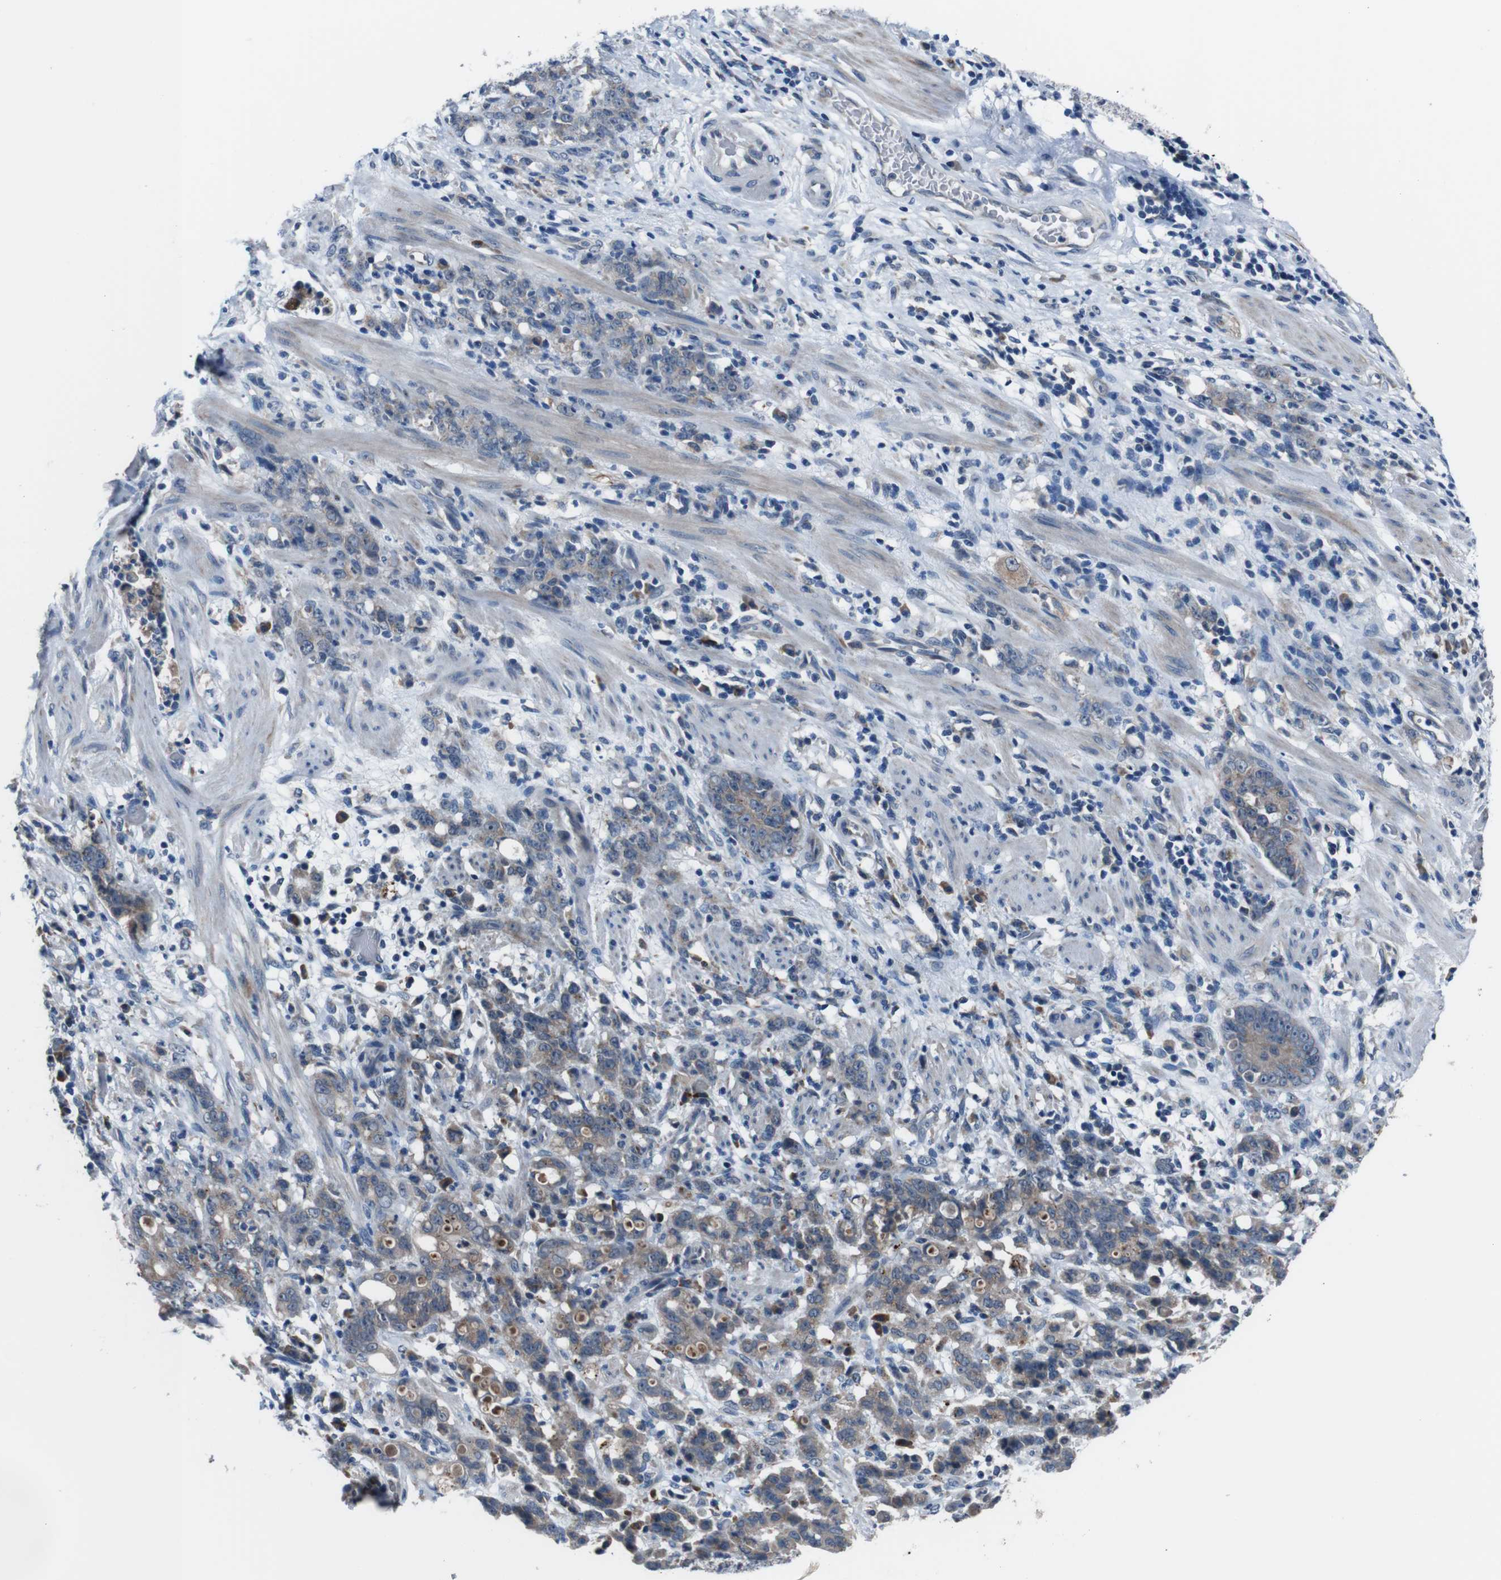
{"staining": {"intensity": "weak", "quantity": "25%-75%", "location": "cytoplasmic/membranous"}, "tissue": "stomach cancer", "cell_type": "Tumor cells", "image_type": "cancer", "snomed": [{"axis": "morphology", "description": "Adenocarcinoma, NOS"}, {"axis": "topography", "description": "Stomach, lower"}], "caption": "Brown immunohistochemical staining in human adenocarcinoma (stomach) reveals weak cytoplasmic/membranous positivity in about 25%-75% of tumor cells.", "gene": "CDH22", "patient": {"sex": "male", "age": 88}}